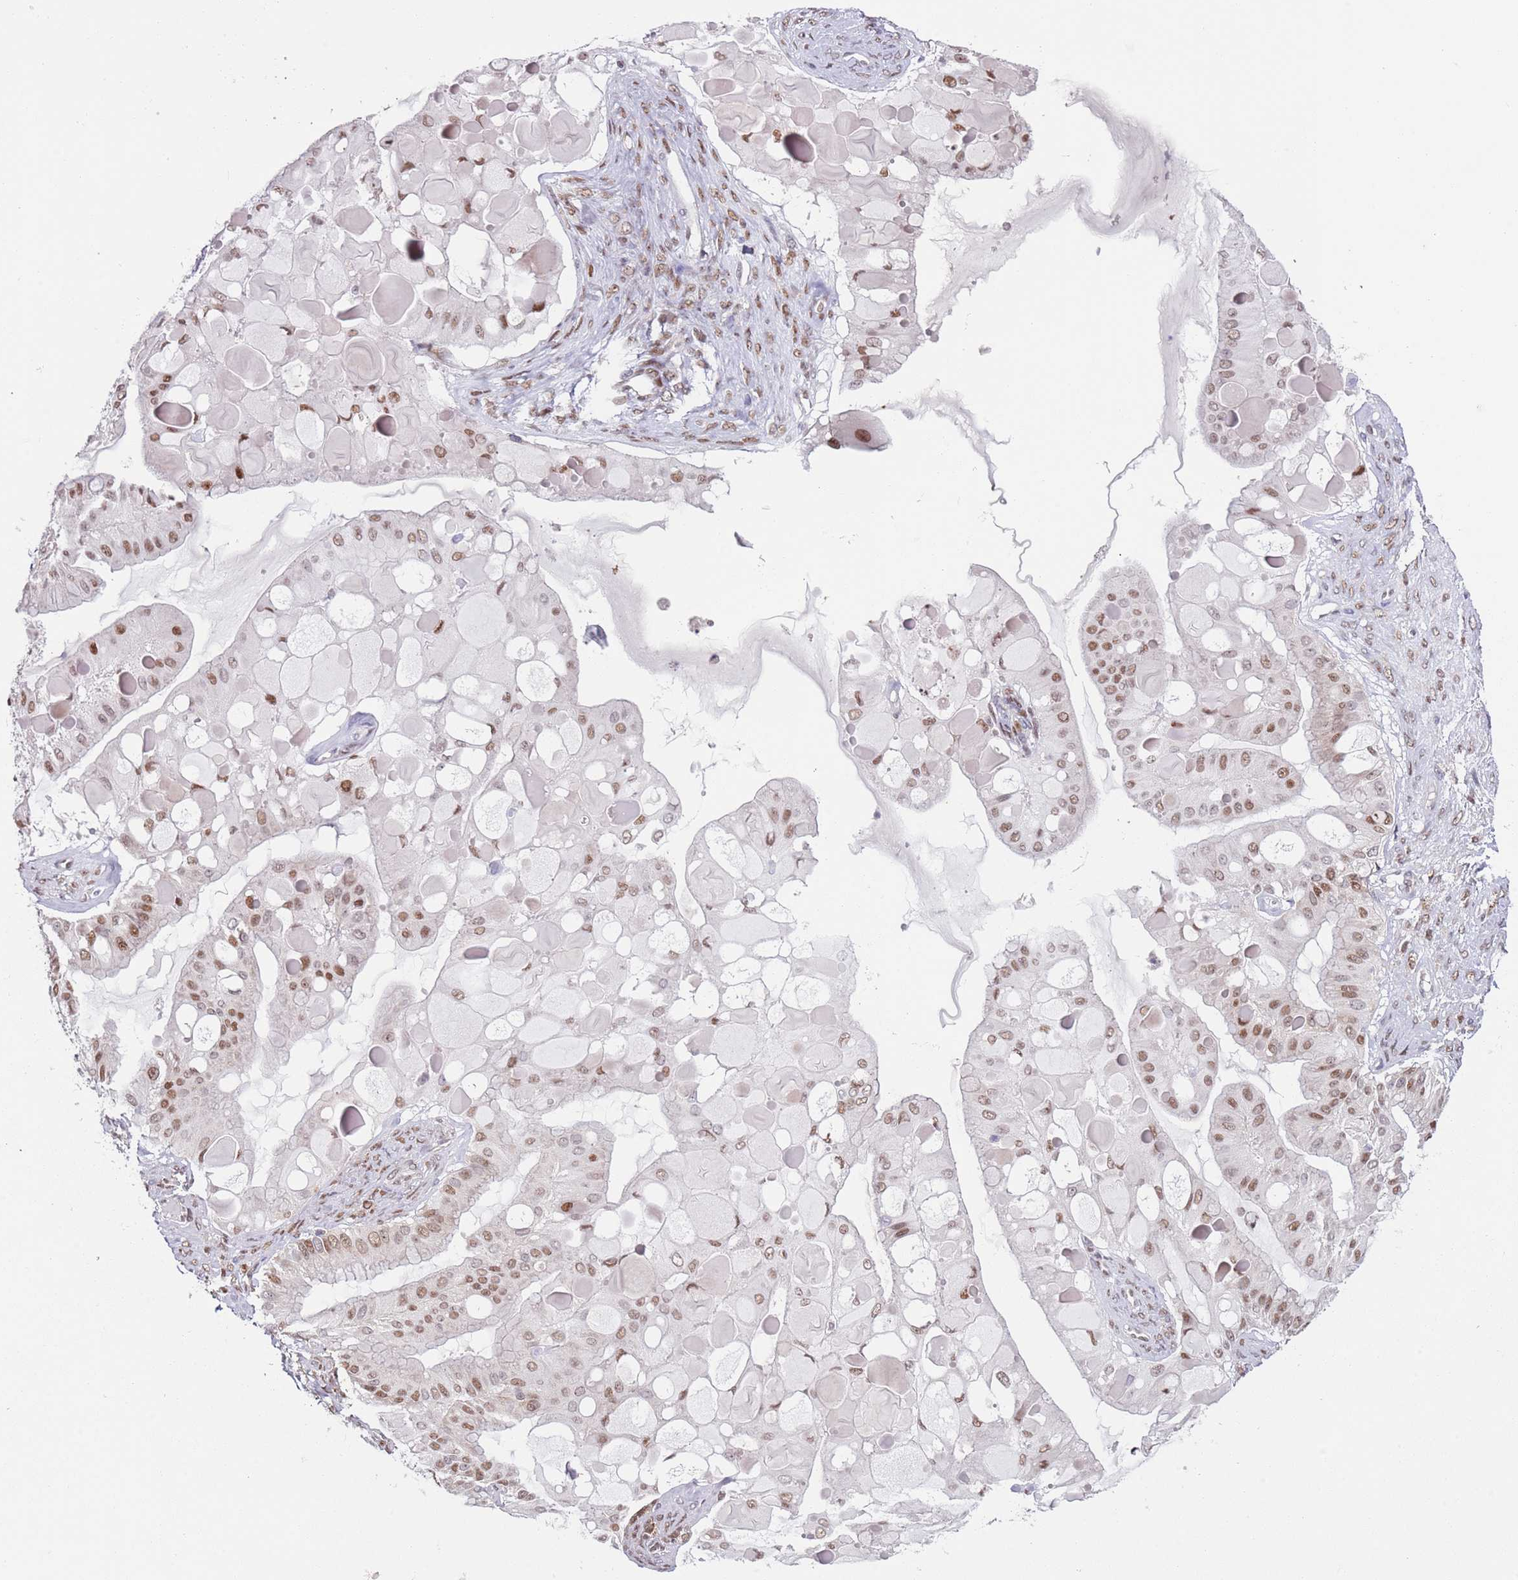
{"staining": {"intensity": "moderate", "quantity": ">75%", "location": "nuclear"}, "tissue": "ovarian cancer", "cell_type": "Tumor cells", "image_type": "cancer", "snomed": [{"axis": "morphology", "description": "Cystadenocarcinoma, mucinous, NOS"}, {"axis": "topography", "description": "Ovary"}], "caption": "There is medium levels of moderate nuclear positivity in tumor cells of ovarian mucinous cystadenocarcinoma, as demonstrated by immunohistochemical staining (brown color).", "gene": "SLC25A32", "patient": {"sex": "female", "age": 61}}